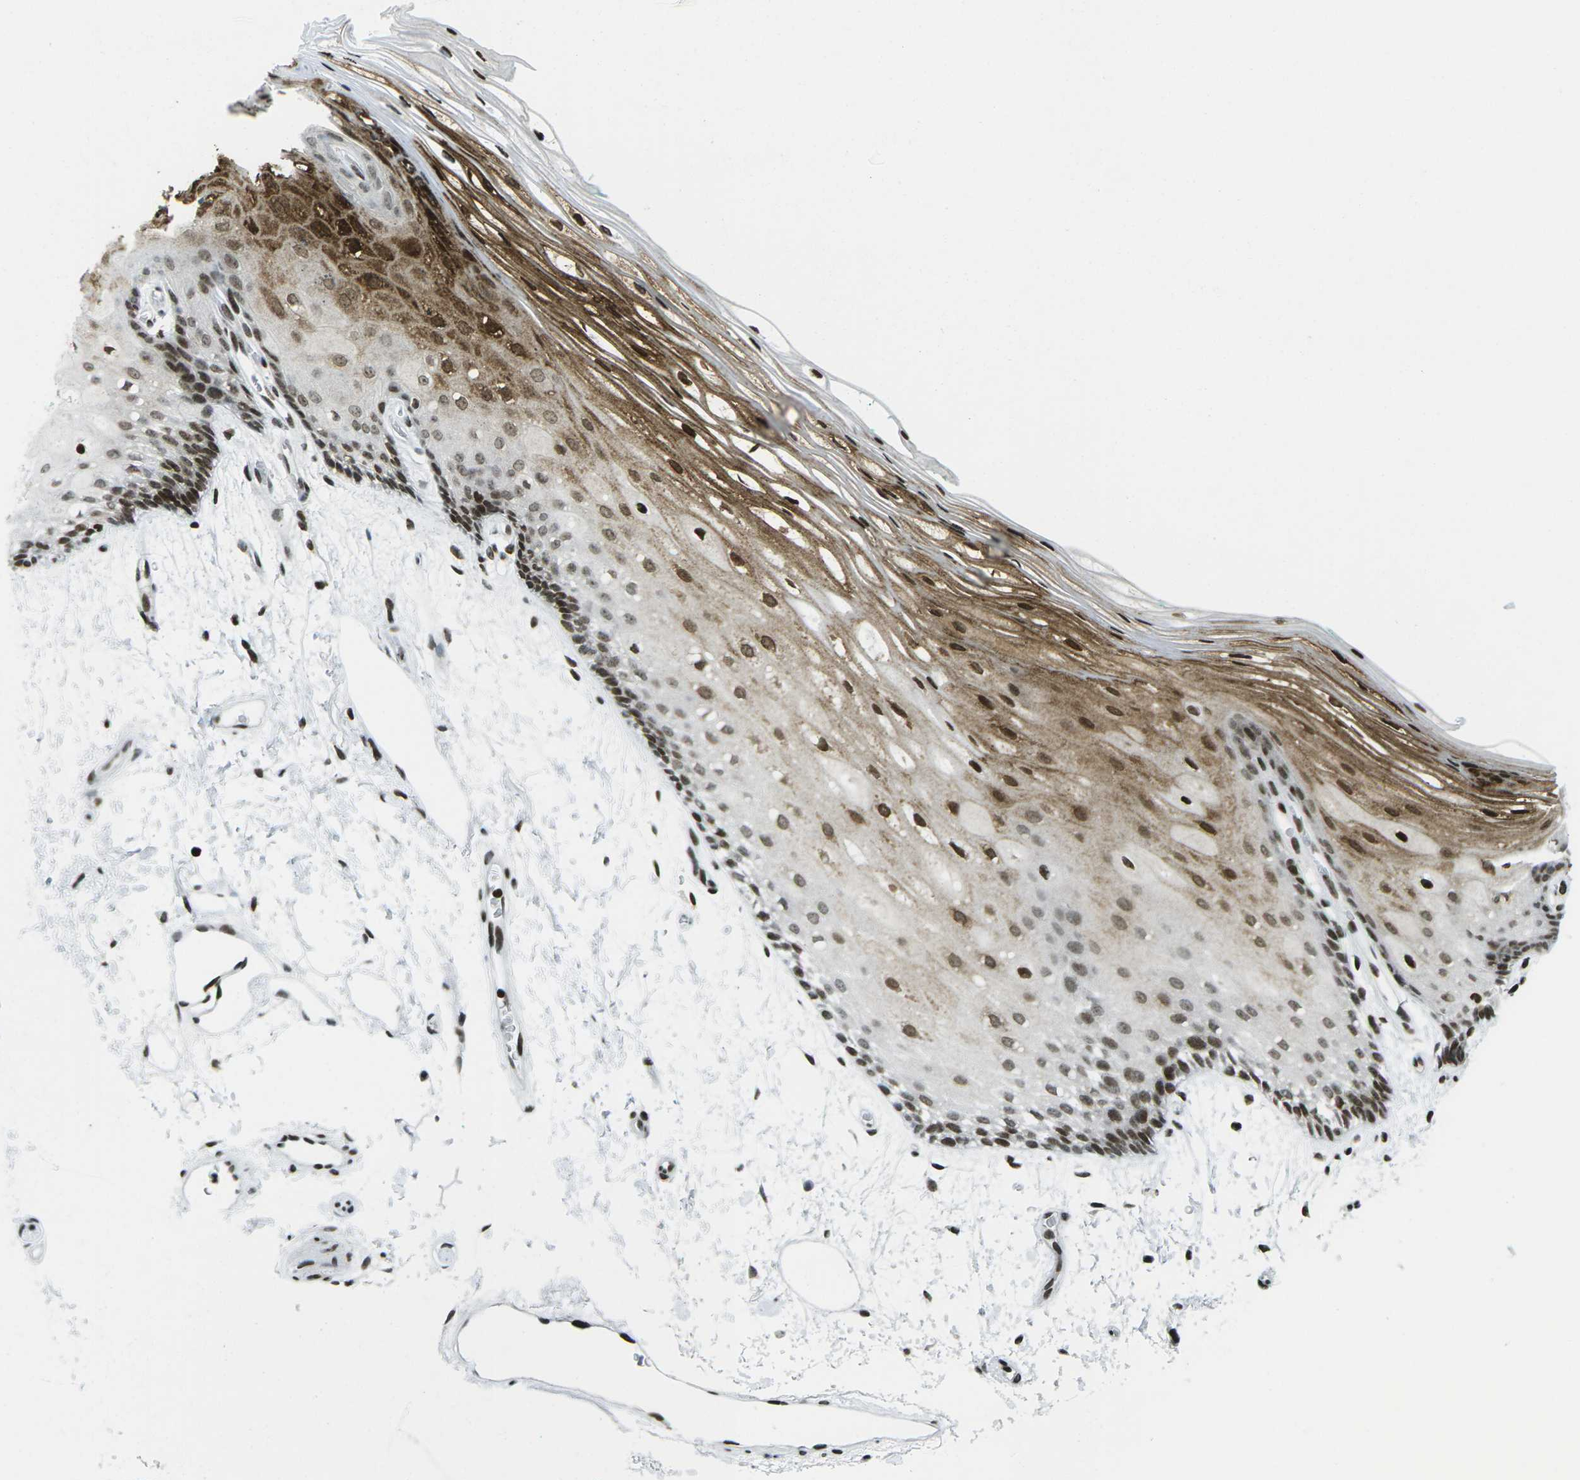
{"staining": {"intensity": "strong", "quantity": ">75%", "location": "cytoplasmic/membranous,nuclear"}, "tissue": "oral mucosa", "cell_type": "Squamous epithelial cells", "image_type": "normal", "snomed": [{"axis": "morphology", "description": "Normal tissue, NOS"}, {"axis": "topography", "description": "Skeletal muscle"}, {"axis": "topography", "description": "Oral tissue"}, {"axis": "topography", "description": "Peripheral nerve tissue"}], "caption": "Benign oral mucosa reveals strong cytoplasmic/membranous,nuclear expression in approximately >75% of squamous epithelial cells.", "gene": "EME1", "patient": {"sex": "female", "age": 84}}